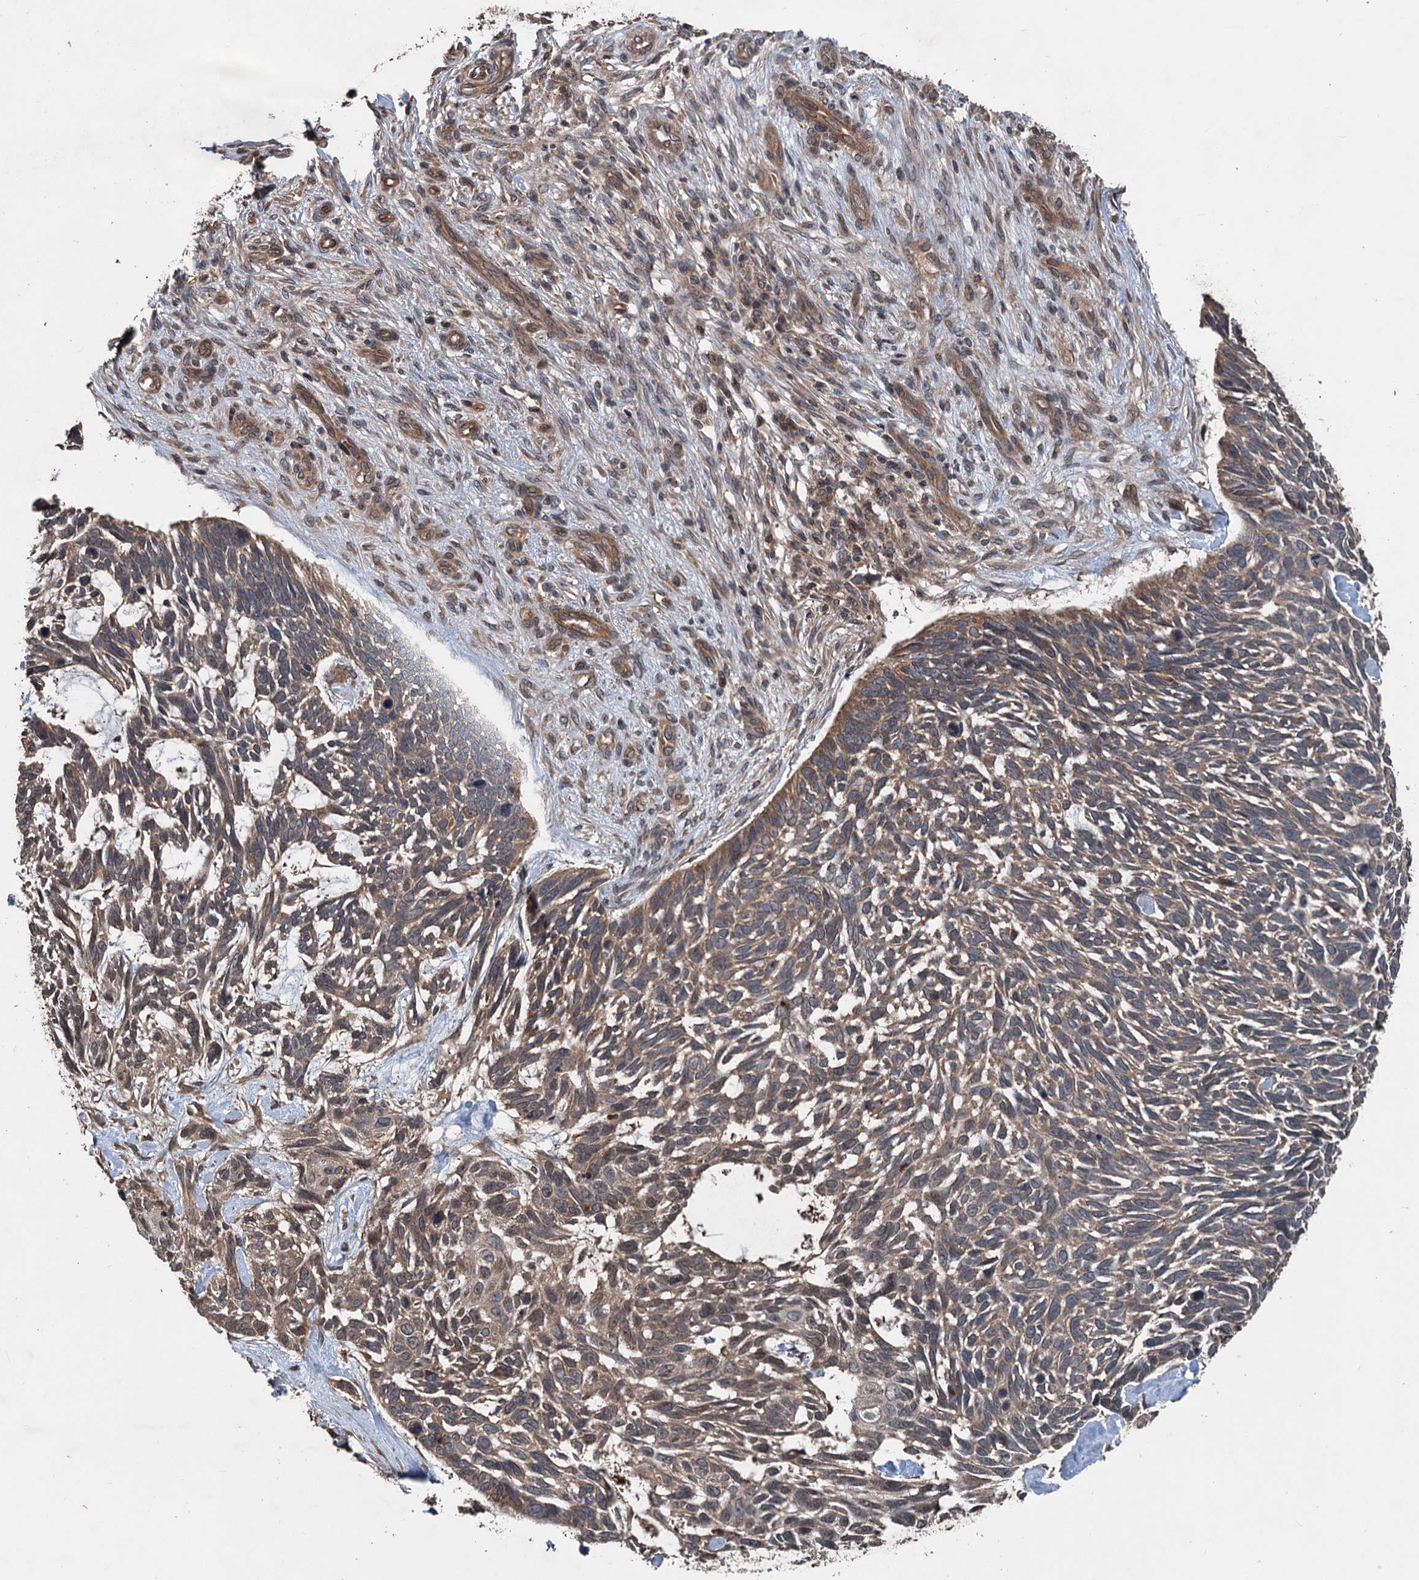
{"staining": {"intensity": "weak", "quantity": "25%-75%", "location": "cytoplasmic/membranous"}, "tissue": "skin cancer", "cell_type": "Tumor cells", "image_type": "cancer", "snomed": [{"axis": "morphology", "description": "Basal cell carcinoma"}, {"axis": "topography", "description": "Skin"}], "caption": "Basal cell carcinoma (skin) stained with a brown dye reveals weak cytoplasmic/membranous positive positivity in approximately 25%-75% of tumor cells.", "gene": "N4BP2L2", "patient": {"sex": "male", "age": 88}}